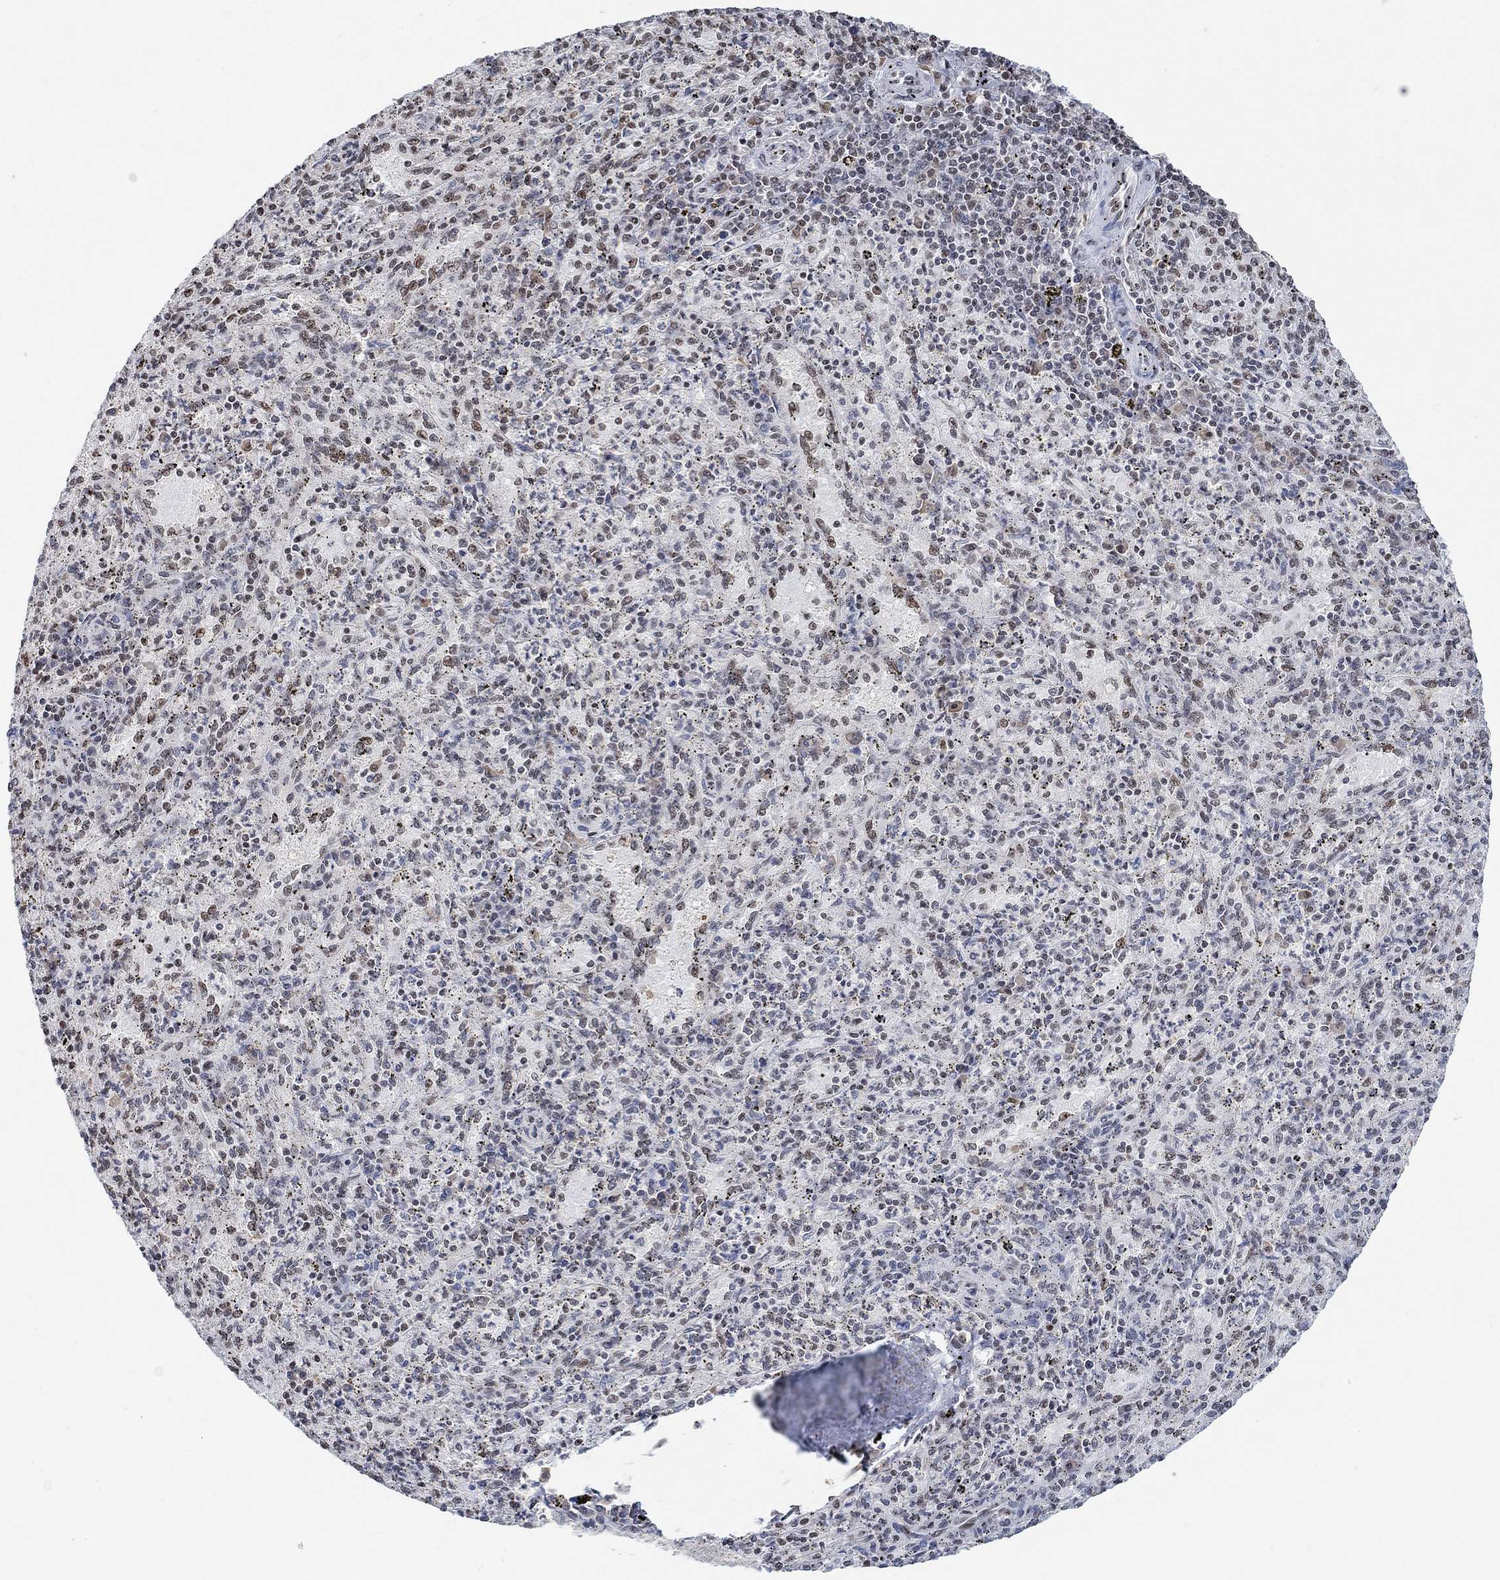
{"staining": {"intensity": "weak", "quantity": "25%-75%", "location": "nuclear"}, "tissue": "spleen", "cell_type": "Cells in red pulp", "image_type": "normal", "snomed": [{"axis": "morphology", "description": "Normal tissue, NOS"}, {"axis": "topography", "description": "Spleen"}], "caption": "An immunohistochemistry (IHC) photomicrograph of benign tissue is shown. Protein staining in brown highlights weak nuclear positivity in spleen within cells in red pulp.", "gene": "USP39", "patient": {"sex": "male", "age": 60}}